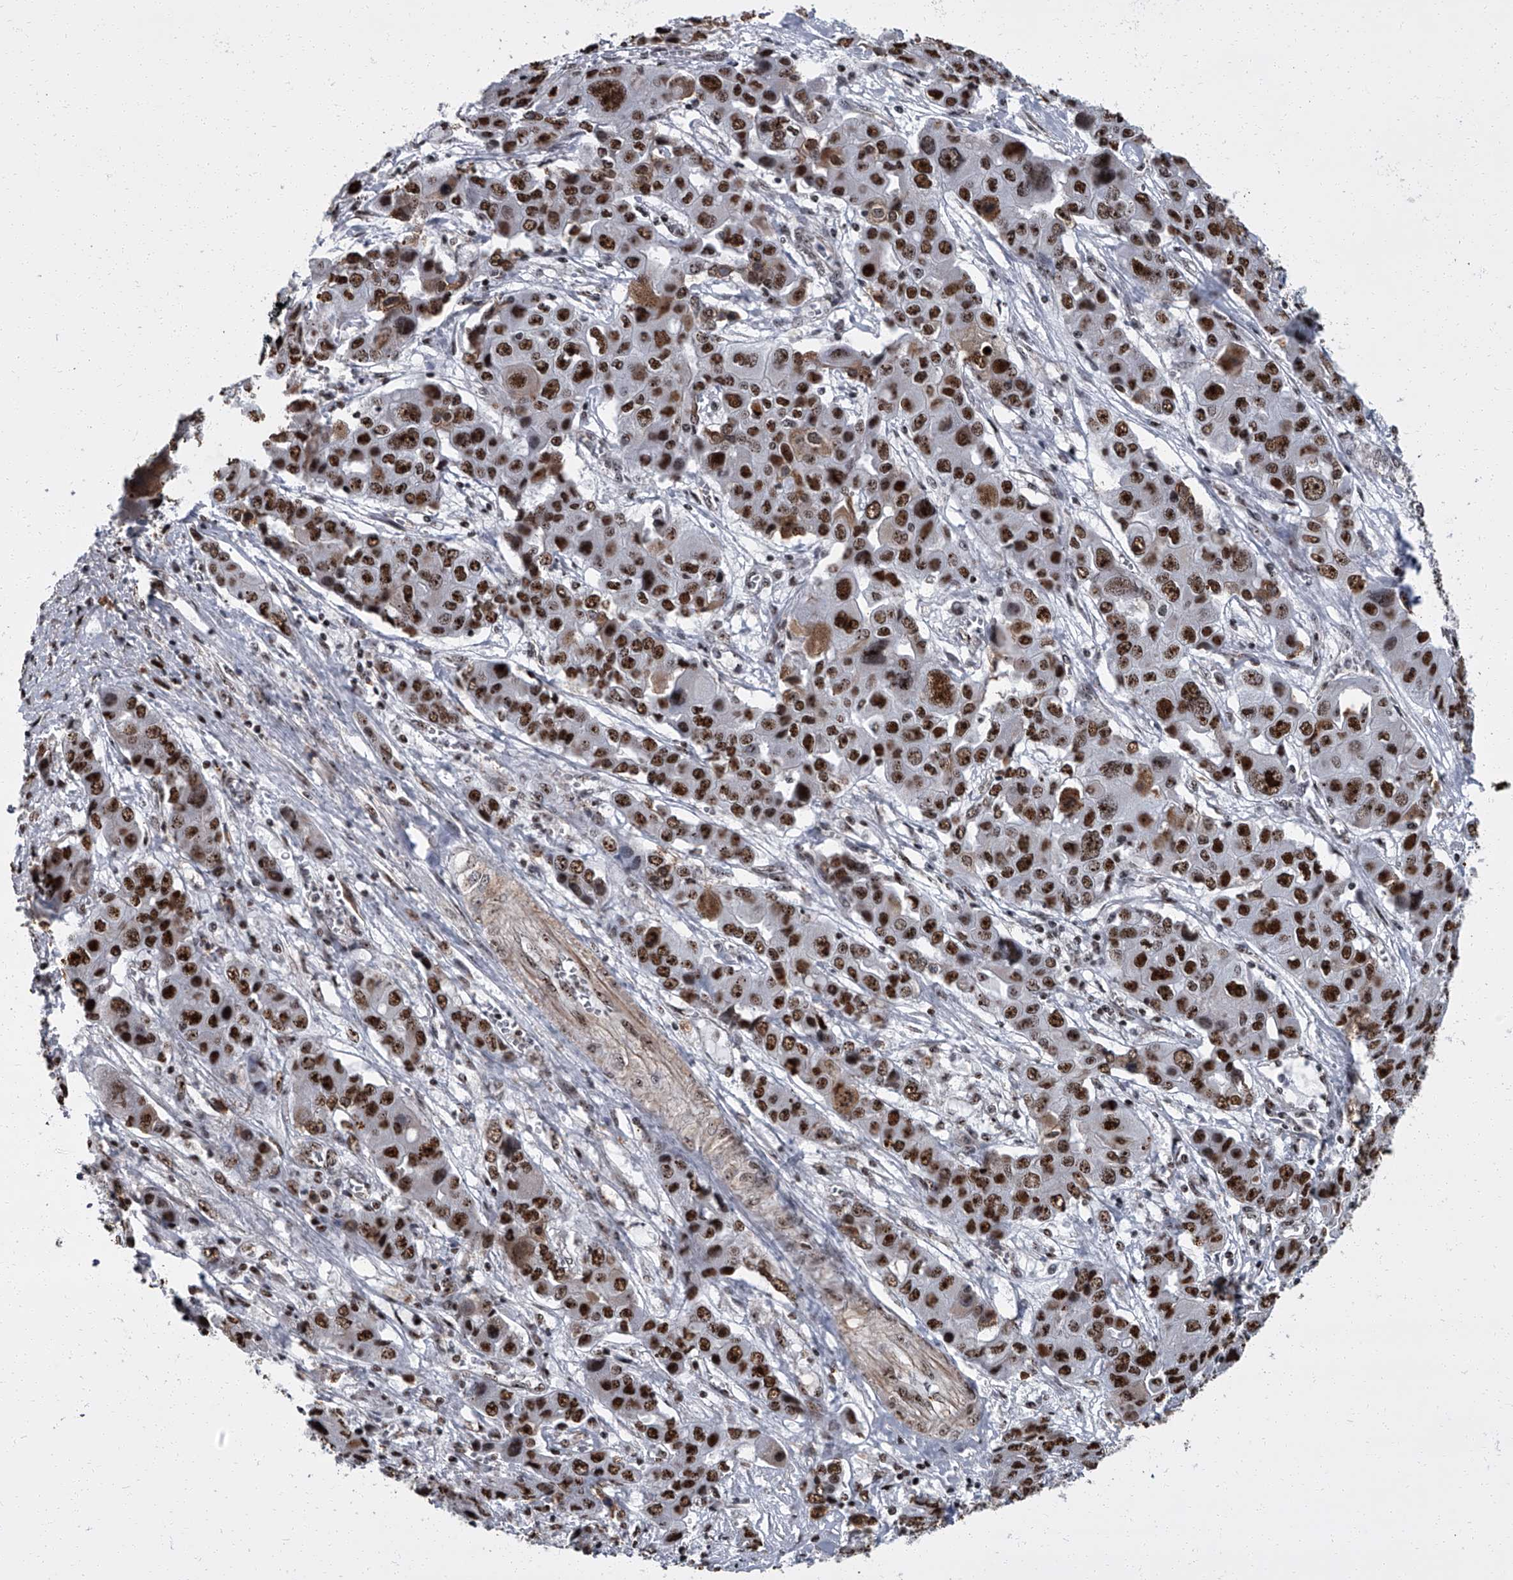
{"staining": {"intensity": "strong", "quantity": ">75%", "location": "nuclear"}, "tissue": "liver cancer", "cell_type": "Tumor cells", "image_type": "cancer", "snomed": [{"axis": "morphology", "description": "Cholangiocarcinoma"}, {"axis": "topography", "description": "Liver"}], "caption": "Liver cholangiocarcinoma stained for a protein reveals strong nuclear positivity in tumor cells.", "gene": "ZNF518B", "patient": {"sex": "male", "age": 67}}